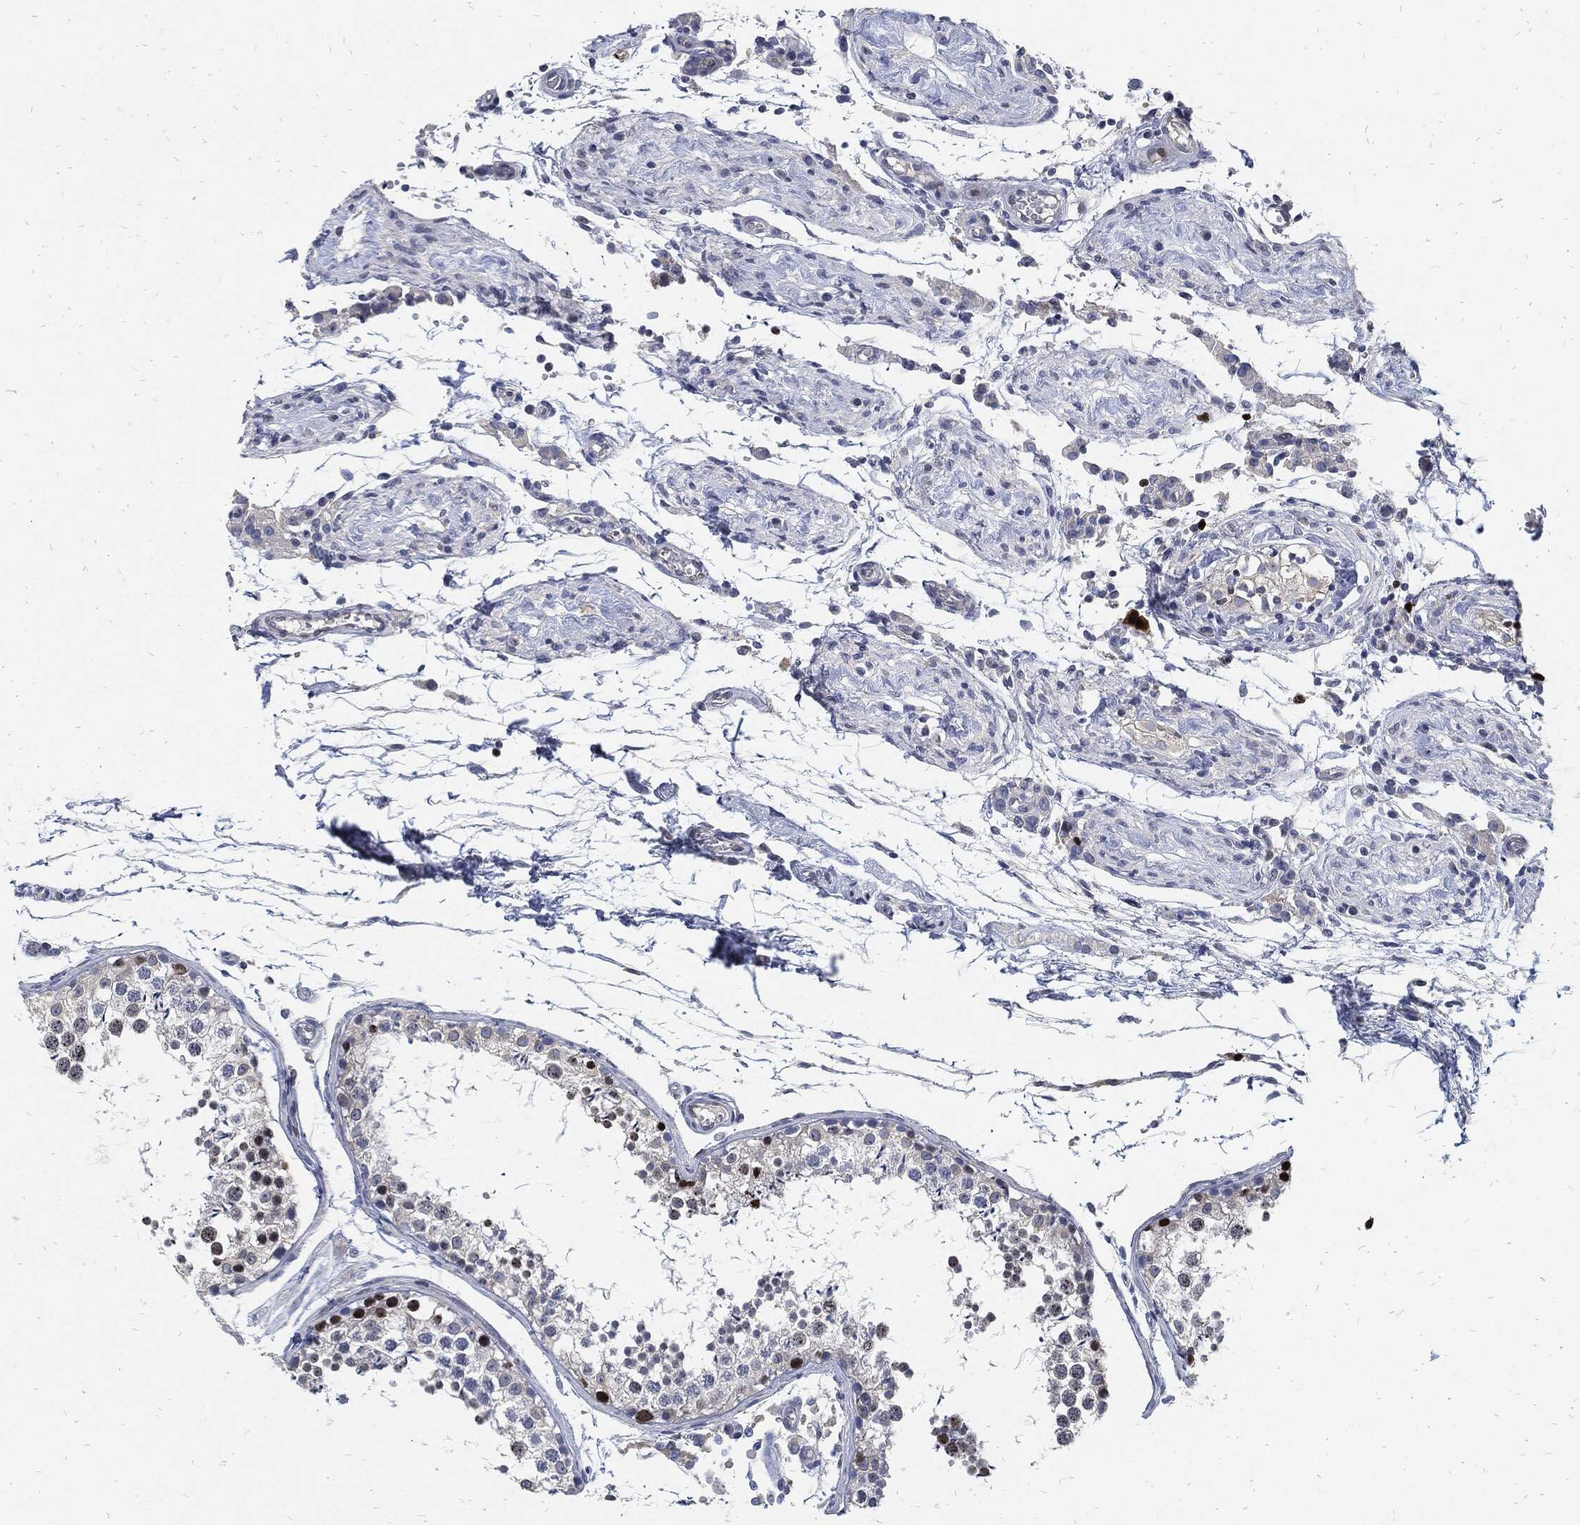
{"staining": {"intensity": "strong", "quantity": "<25%", "location": "nuclear"}, "tissue": "testis", "cell_type": "Cells in seminiferous ducts", "image_type": "normal", "snomed": [{"axis": "morphology", "description": "Normal tissue, NOS"}, {"axis": "topography", "description": "Testis"}], "caption": "IHC micrograph of benign testis stained for a protein (brown), which shows medium levels of strong nuclear positivity in about <25% of cells in seminiferous ducts.", "gene": "MKI67", "patient": {"sex": "male", "age": 29}}